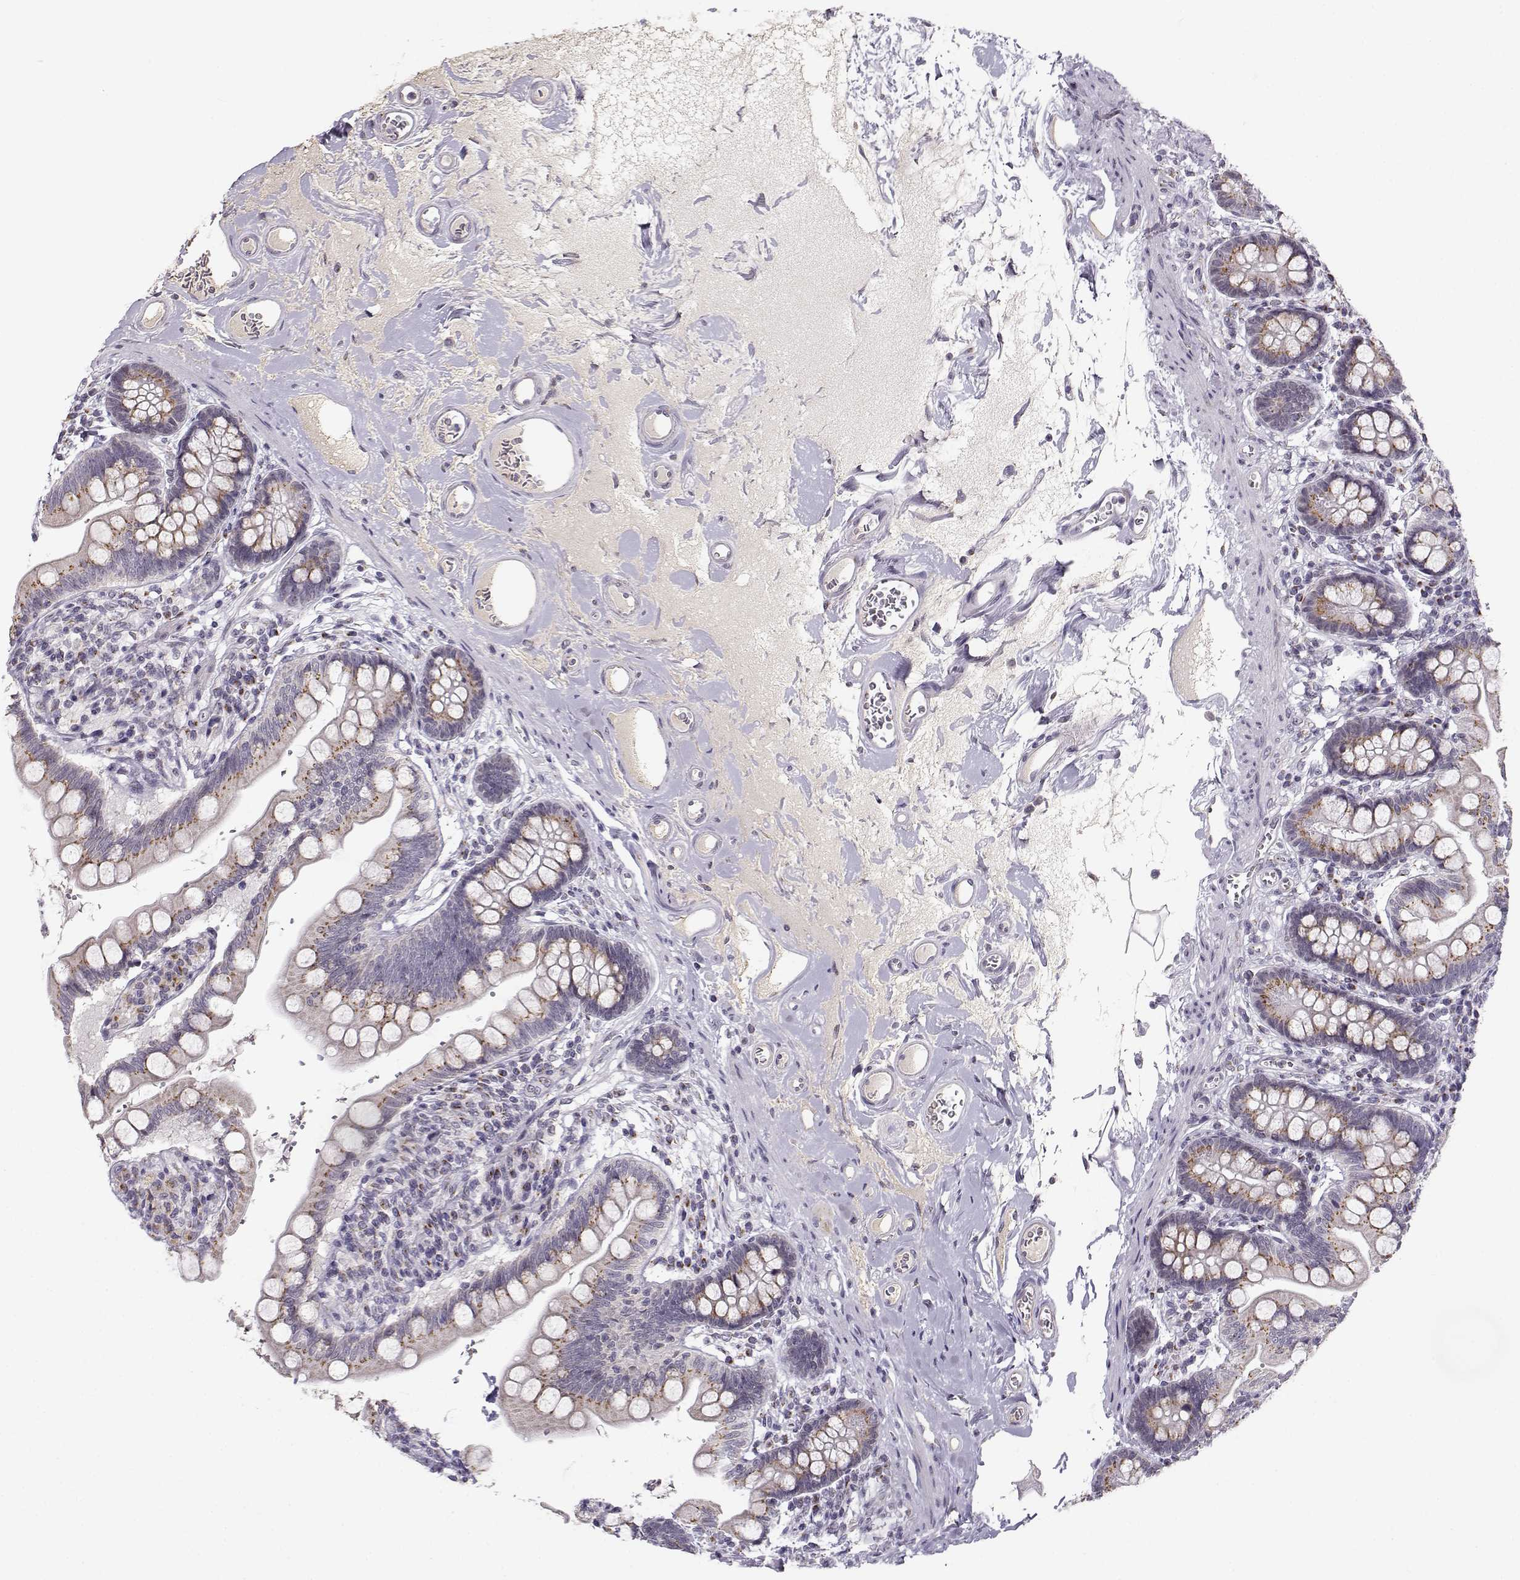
{"staining": {"intensity": "moderate", "quantity": ">75%", "location": "cytoplasmic/membranous"}, "tissue": "small intestine", "cell_type": "Glandular cells", "image_type": "normal", "snomed": [{"axis": "morphology", "description": "Normal tissue, NOS"}, {"axis": "topography", "description": "Small intestine"}], "caption": "The micrograph shows a brown stain indicating the presence of a protein in the cytoplasmic/membranous of glandular cells in small intestine. (DAB (3,3'-diaminobenzidine) = brown stain, brightfield microscopy at high magnification).", "gene": "SLC4A5", "patient": {"sex": "female", "age": 56}}